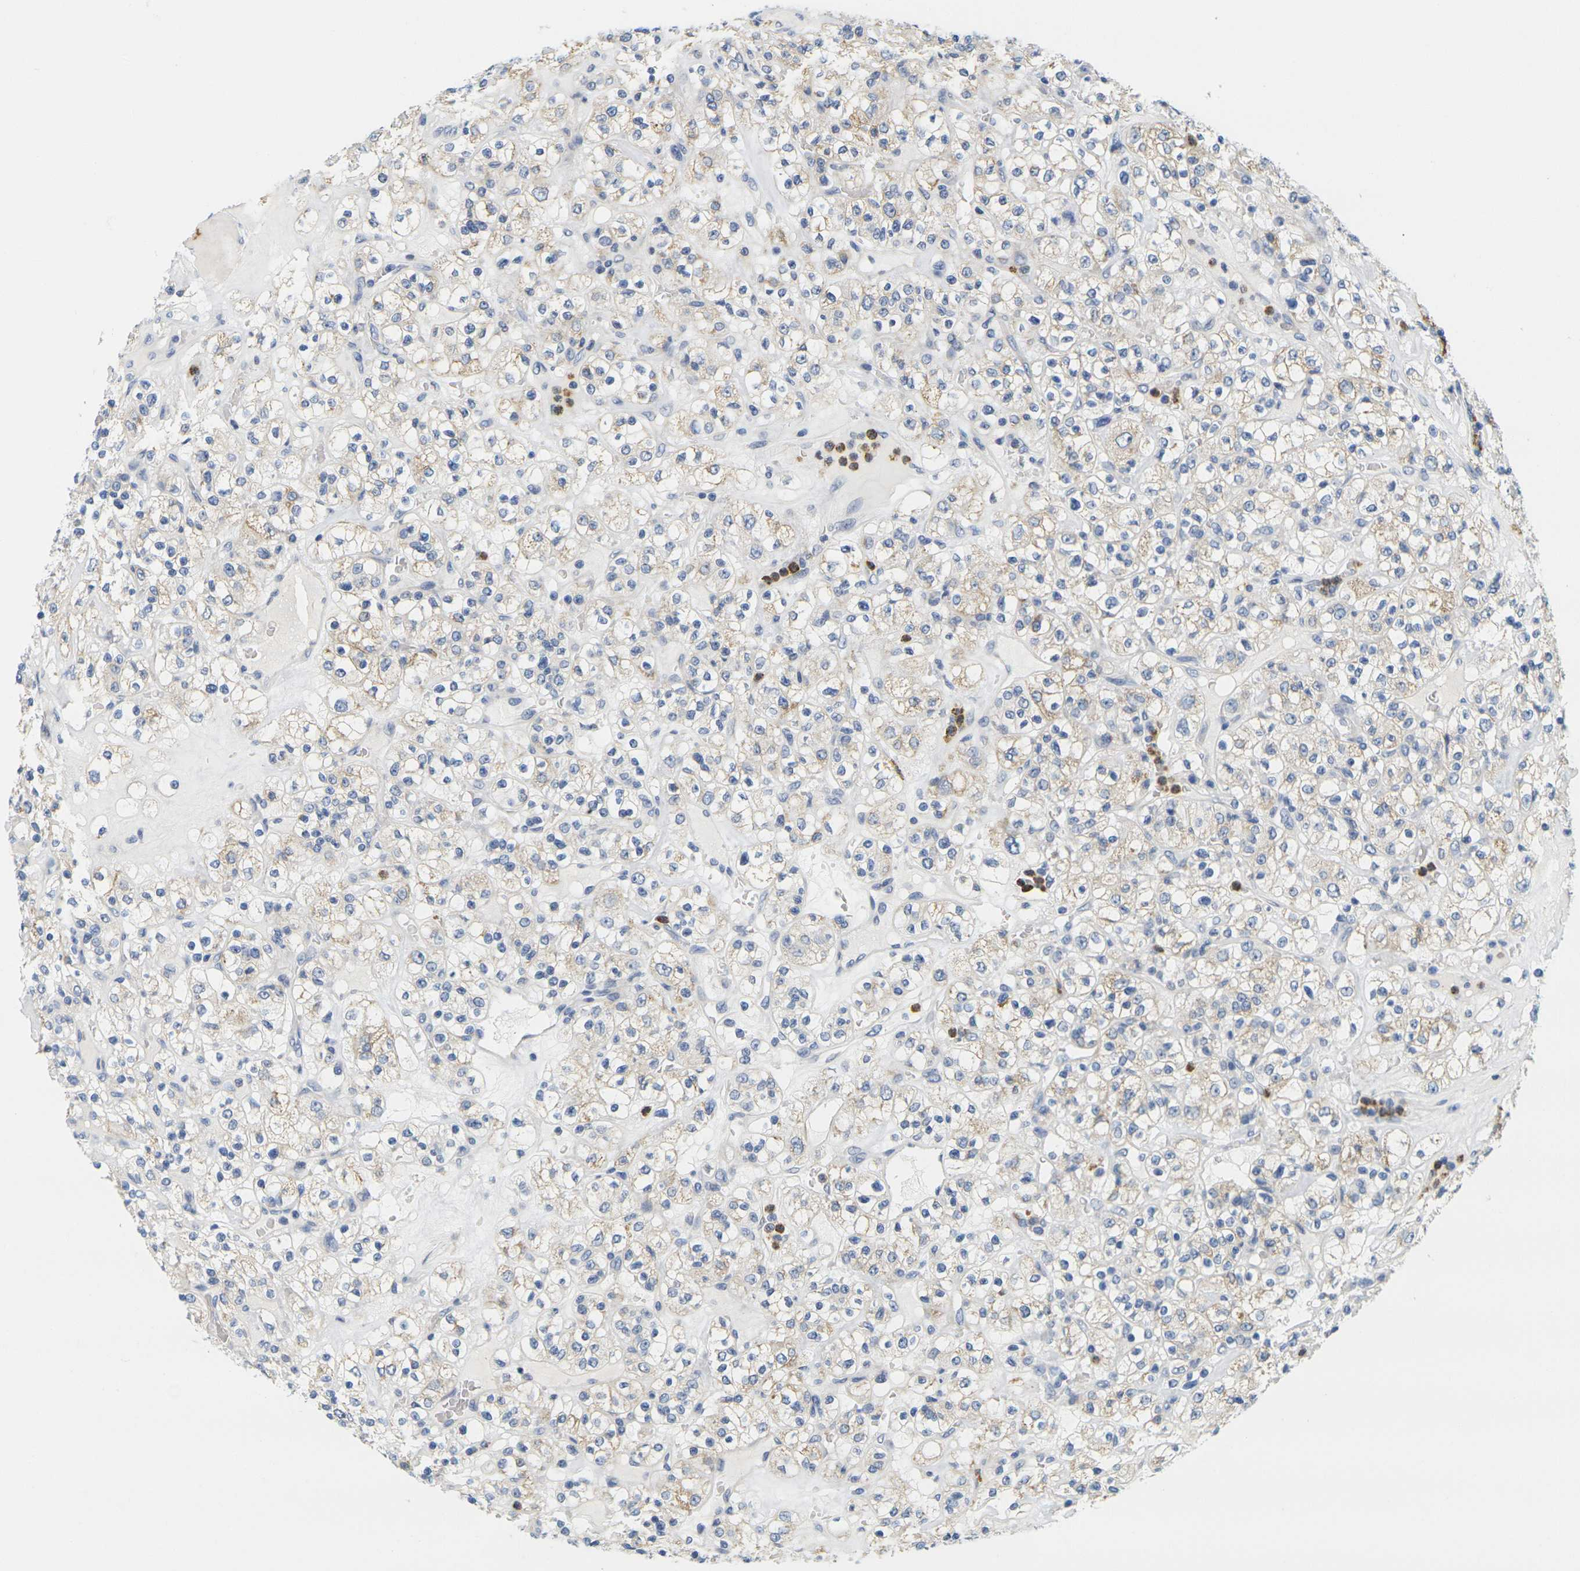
{"staining": {"intensity": "weak", "quantity": ">75%", "location": "cytoplasmic/membranous"}, "tissue": "renal cancer", "cell_type": "Tumor cells", "image_type": "cancer", "snomed": [{"axis": "morphology", "description": "Normal tissue, NOS"}, {"axis": "morphology", "description": "Adenocarcinoma, NOS"}, {"axis": "topography", "description": "Kidney"}], "caption": "Human renal adenocarcinoma stained for a protein (brown) exhibits weak cytoplasmic/membranous positive positivity in about >75% of tumor cells.", "gene": "KLK5", "patient": {"sex": "female", "age": 72}}